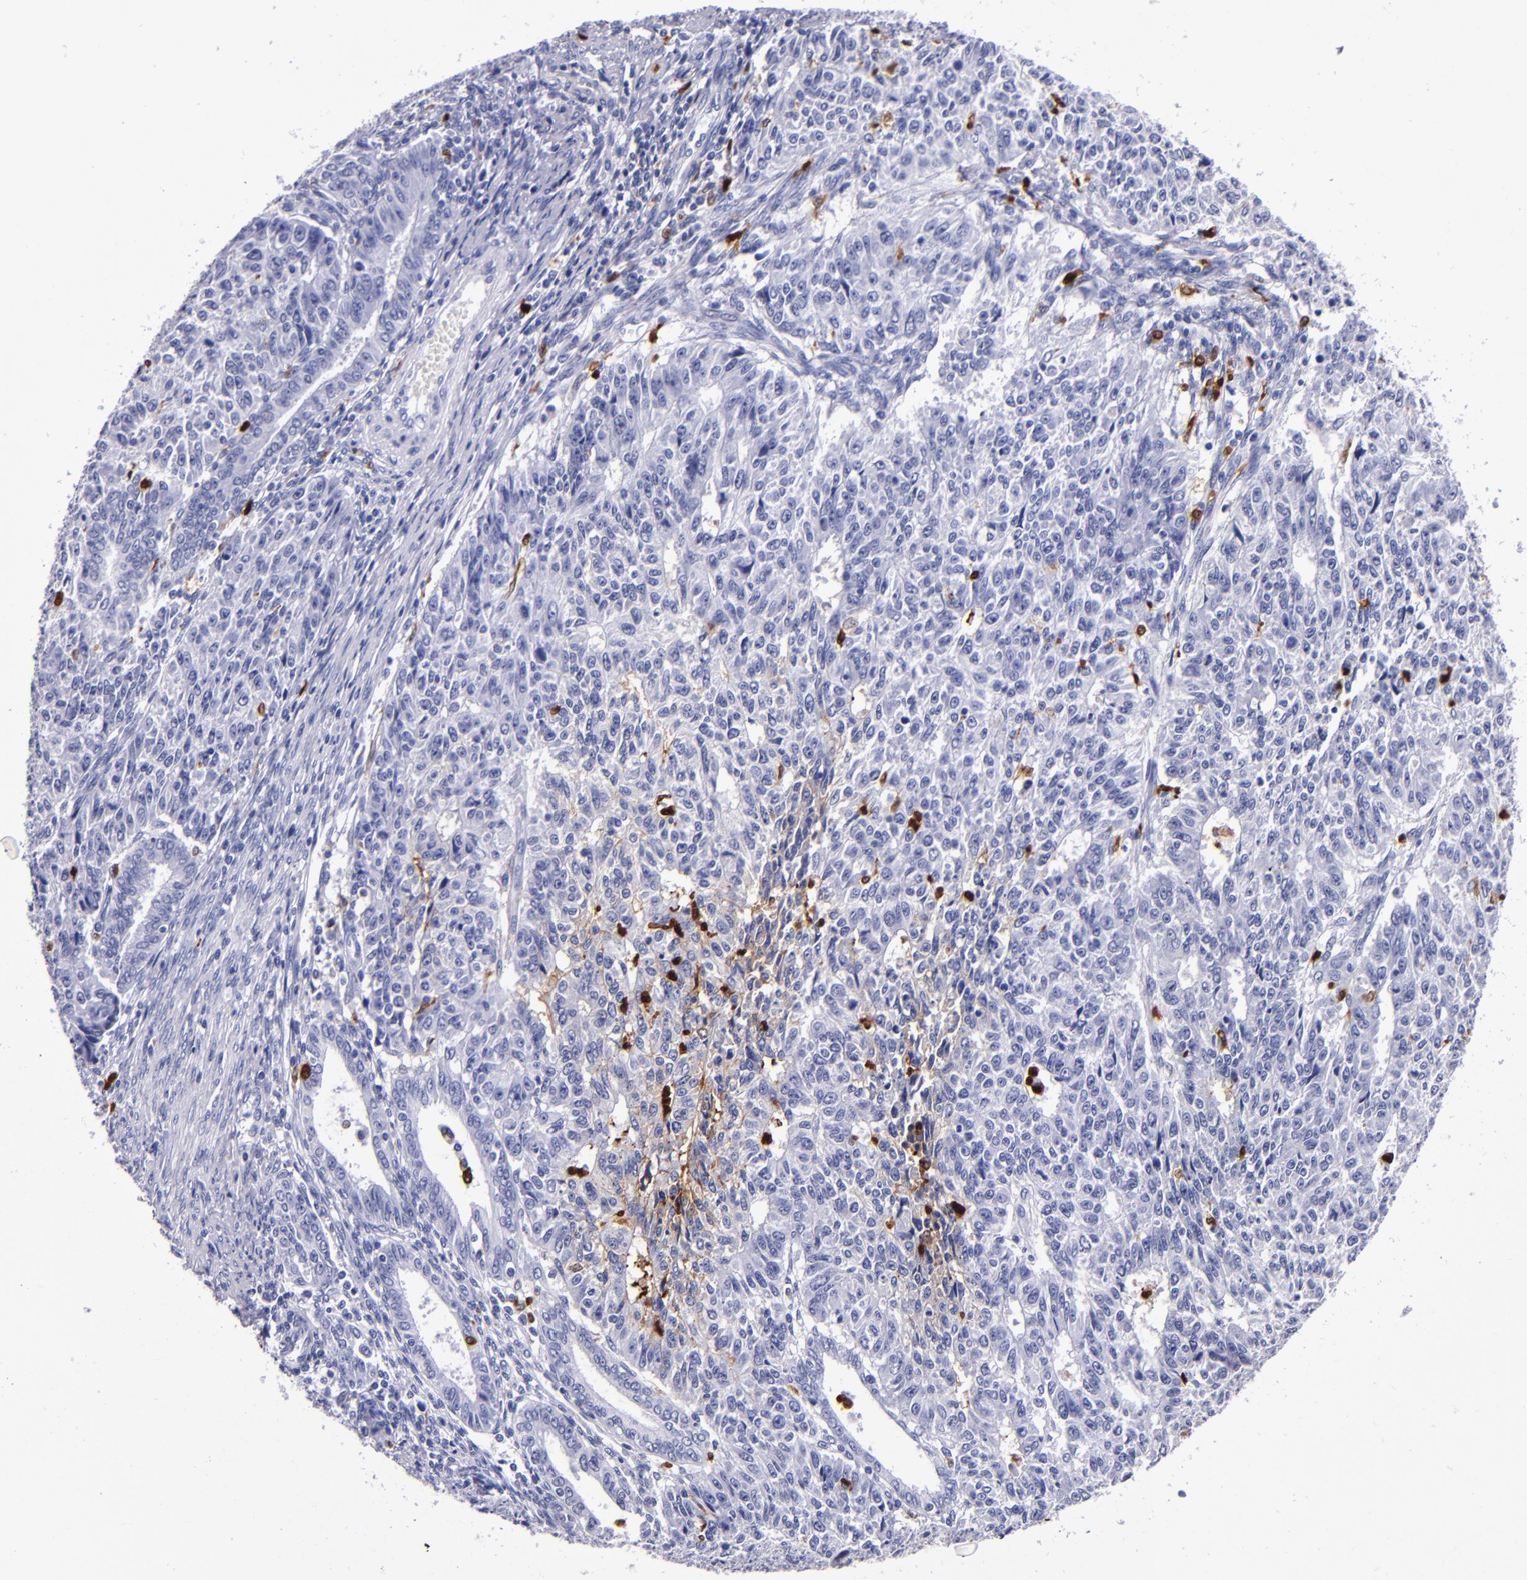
{"staining": {"intensity": "negative", "quantity": "none", "location": "none"}, "tissue": "endometrial cancer", "cell_type": "Tumor cells", "image_type": "cancer", "snomed": [{"axis": "morphology", "description": "Adenocarcinoma, NOS"}, {"axis": "topography", "description": "Endometrium"}], "caption": "Histopathology image shows no protein staining in tumor cells of adenocarcinoma (endometrial) tissue.", "gene": "S100A8", "patient": {"sex": "female", "age": 42}}